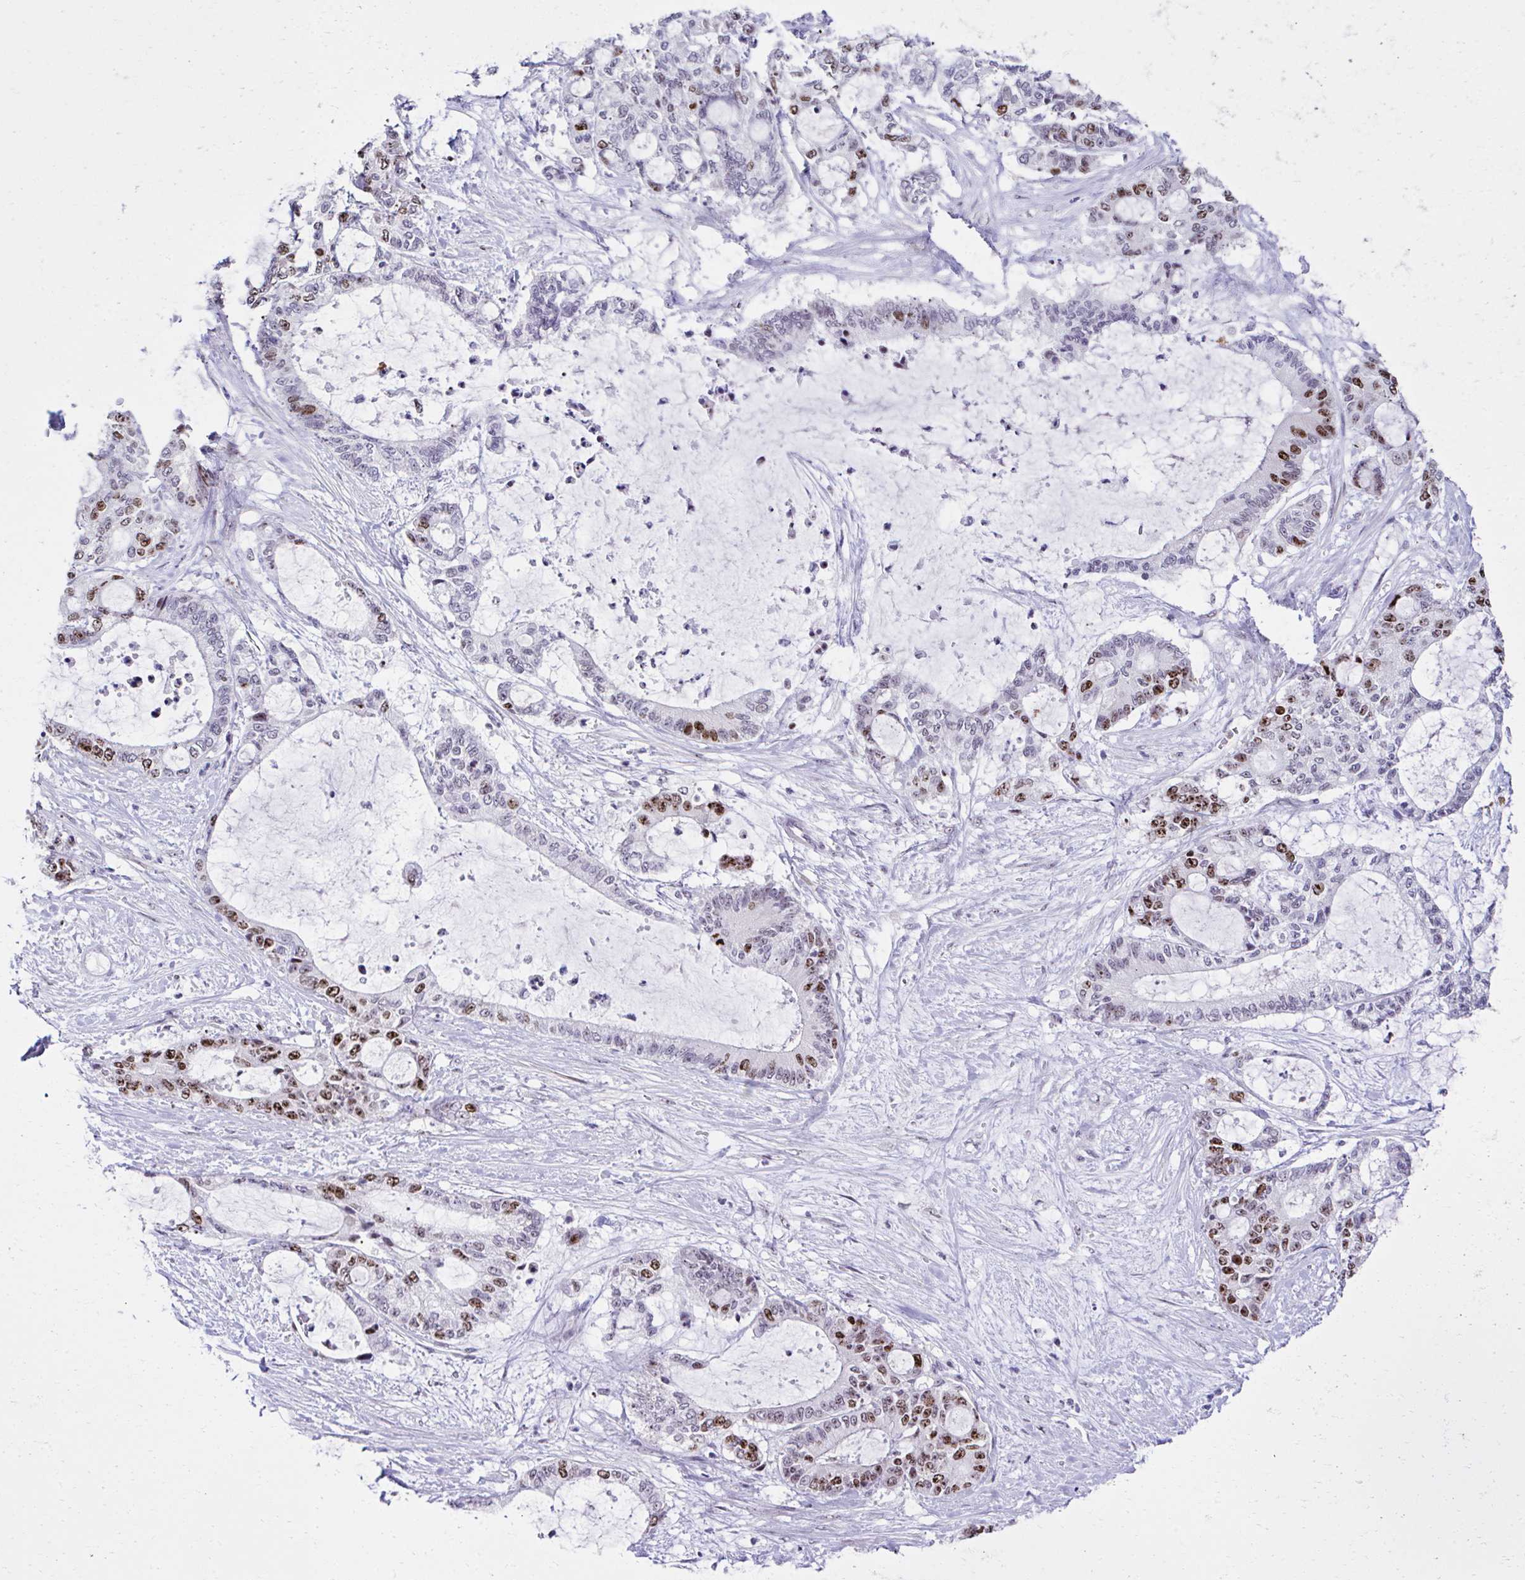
{"staining": {"intensity": "strong", "quantity": "25%-75%", "location": "nuclear"}, "tissue": "liver cancer", "cell_type": "Tumor cells", "image_type": "cancer", "snomed": [{"axis": "morphology", "description": "Normal tissue, NOS"}, {"axis": "morphology", "description": "Cholangiocarcinoma"}, {"axis": "topography", "description": "Liver"}, {"axis": "topography", "description": "Peripheral nerve tissue"}], "caption": "The photomicrograph displays staining of liver cancer, revealing strong nuclear protein positivity (brown color) within tumor cells.", "gene": "CEP72", "patient": {"sex": "female", "age": 73}}